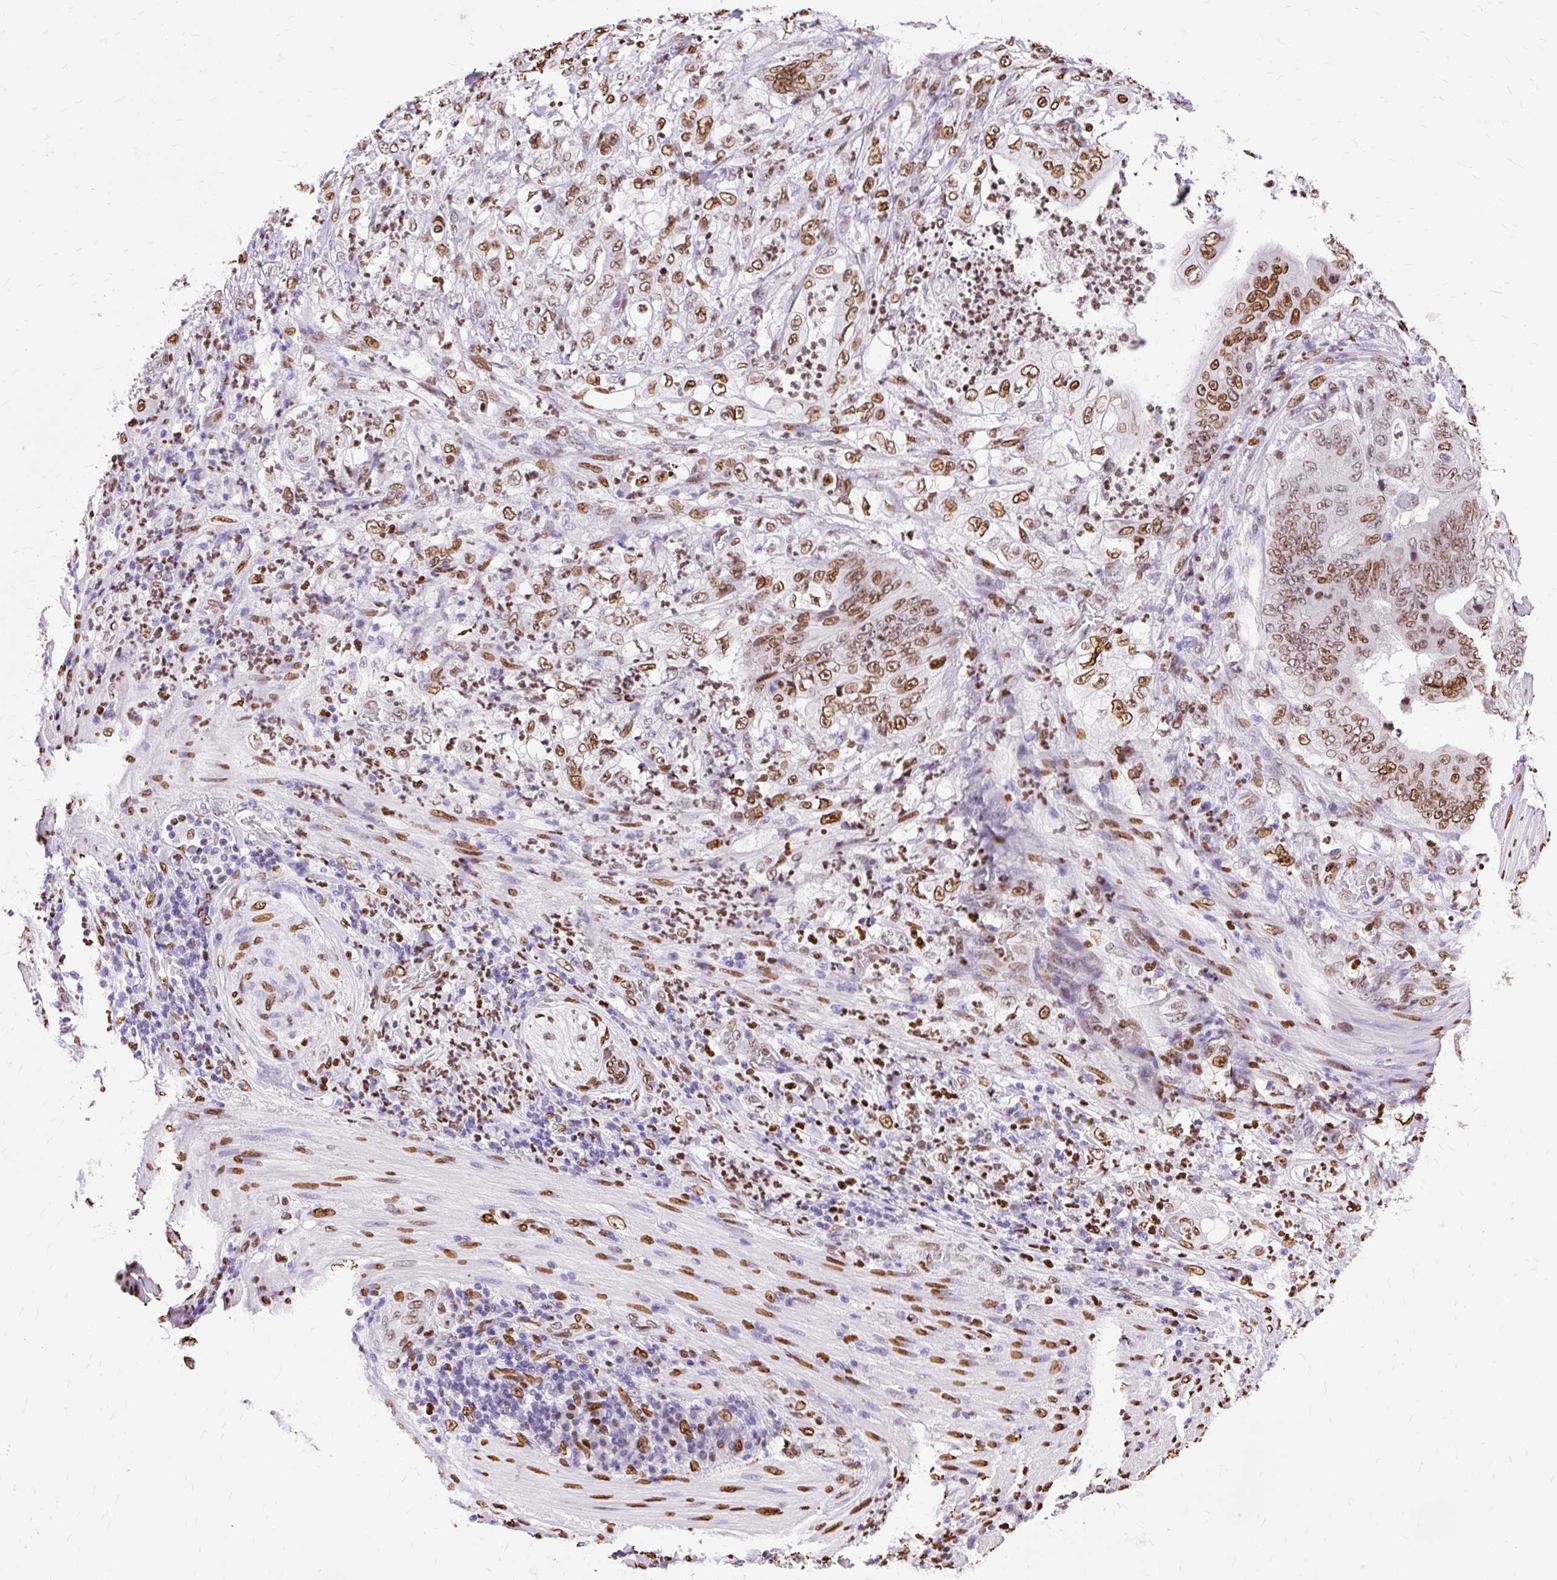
{"staining": {"intensity": "moderate", "quantity": ">75%", "location": "nuclear"}, "tissue": "stomach cancer", "cell_type": "Tumor cells", "image_type": "cancer", "snomed": [{"axis": "morphology", "description": "Adenocarcinoma, NOS"}, {"axis": "topography", "description": "Stomach"}], "caption": "A brown stain highlights moderate nuclear expression of a protein in stomach cancer (adenocarcinoma) tumor cells.", "gene": "TMEM184C", "patient": {"sex": "female", "age": 73}}